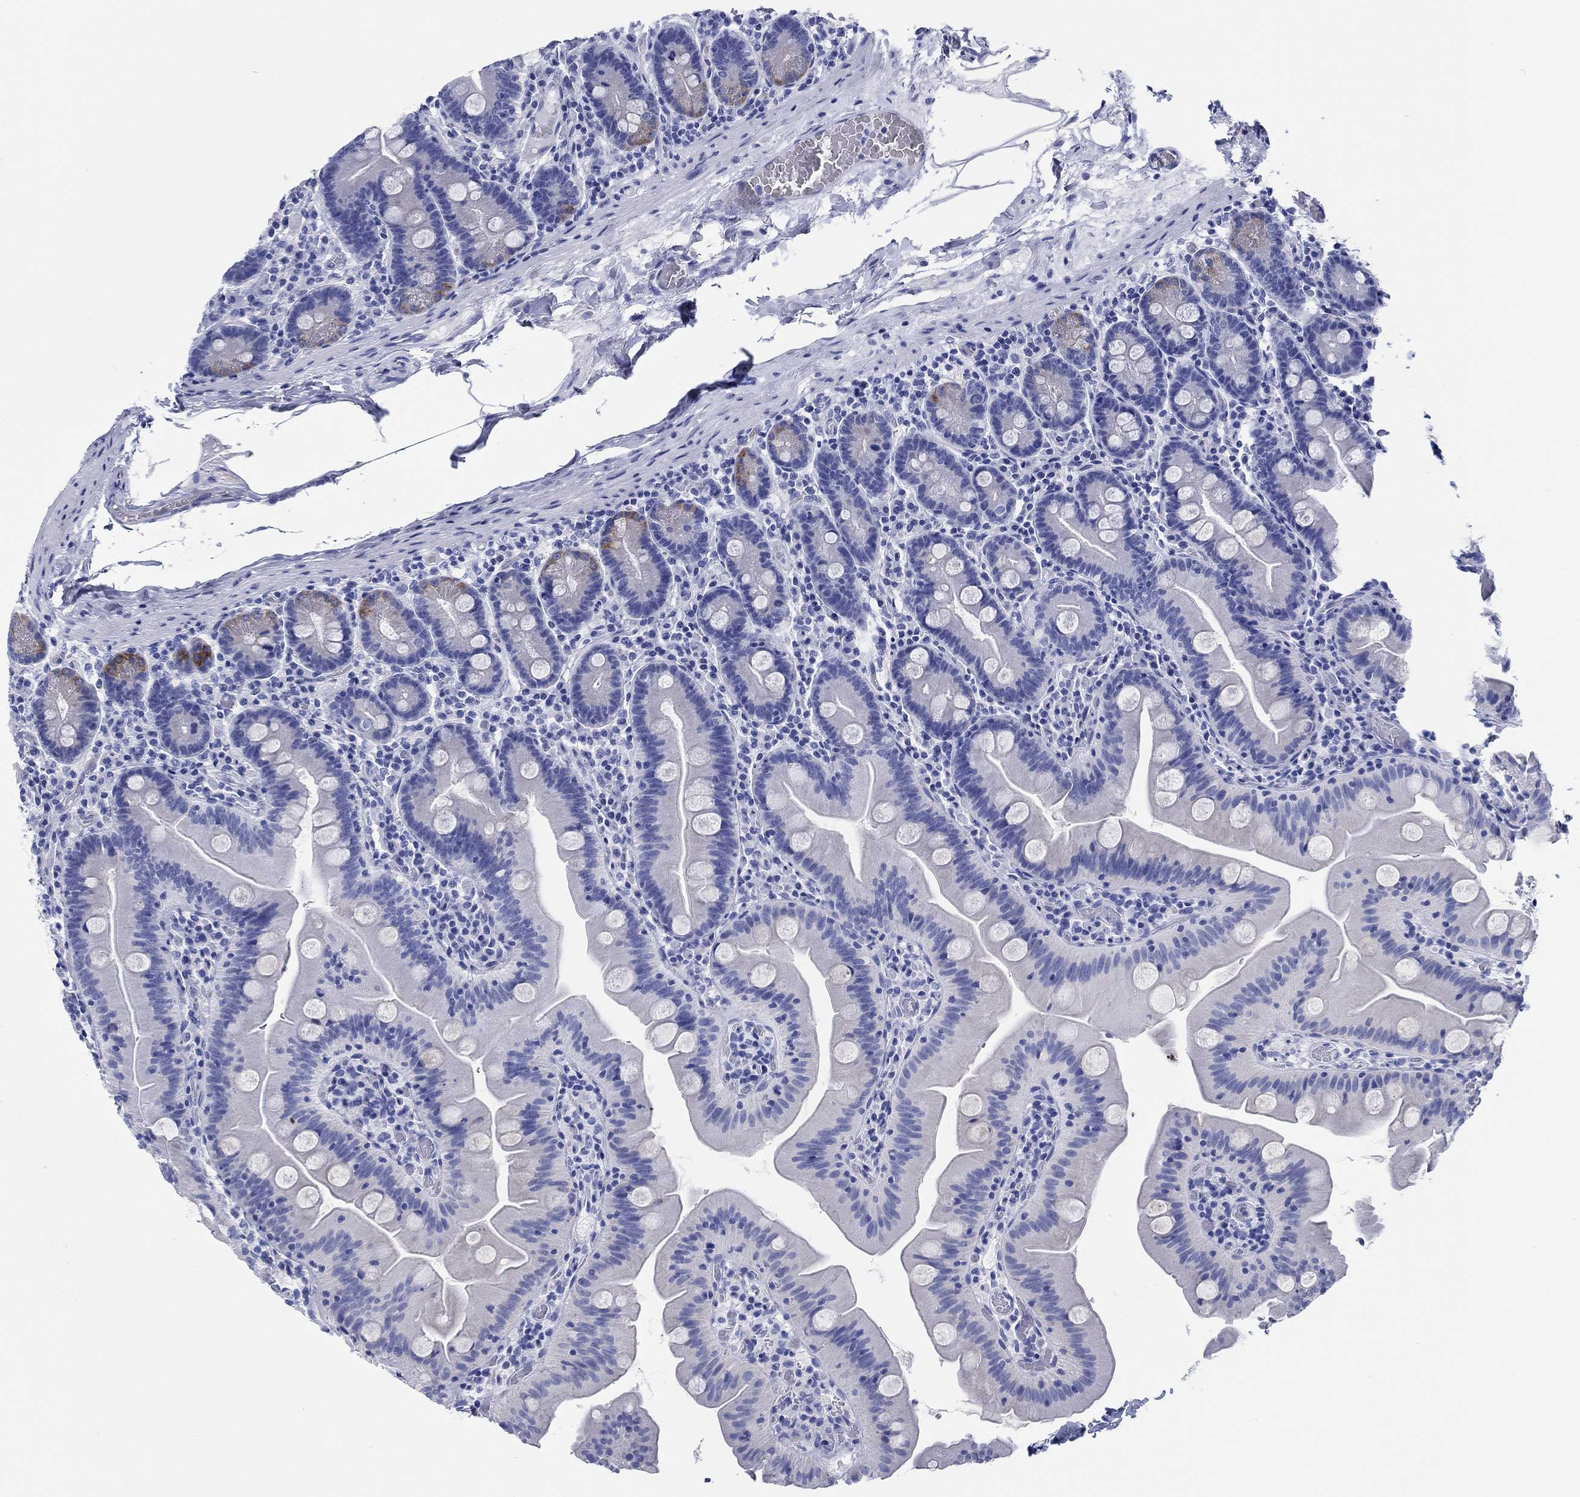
{"staining": {"intensity": "moderate", "quantity": "<25%", "location": "cytoplasmic/membranous"}, "tissue": "small intestine", "cell_type": "Glandular cells", "image_type": "normal", "snomed": [{"axis": "morphology", "description": "Normal tissue, NOS"}, {"axis": "topography", "description": "Small intestine"}], "caption": "Immunohistochemistry of normal human small intestine shows low levels of moderate cytoplasmic/membranous expression in approximately <25% of glandular cells.", "gene": "RD3L", "patient": {"sex": "male", "age": 37}}